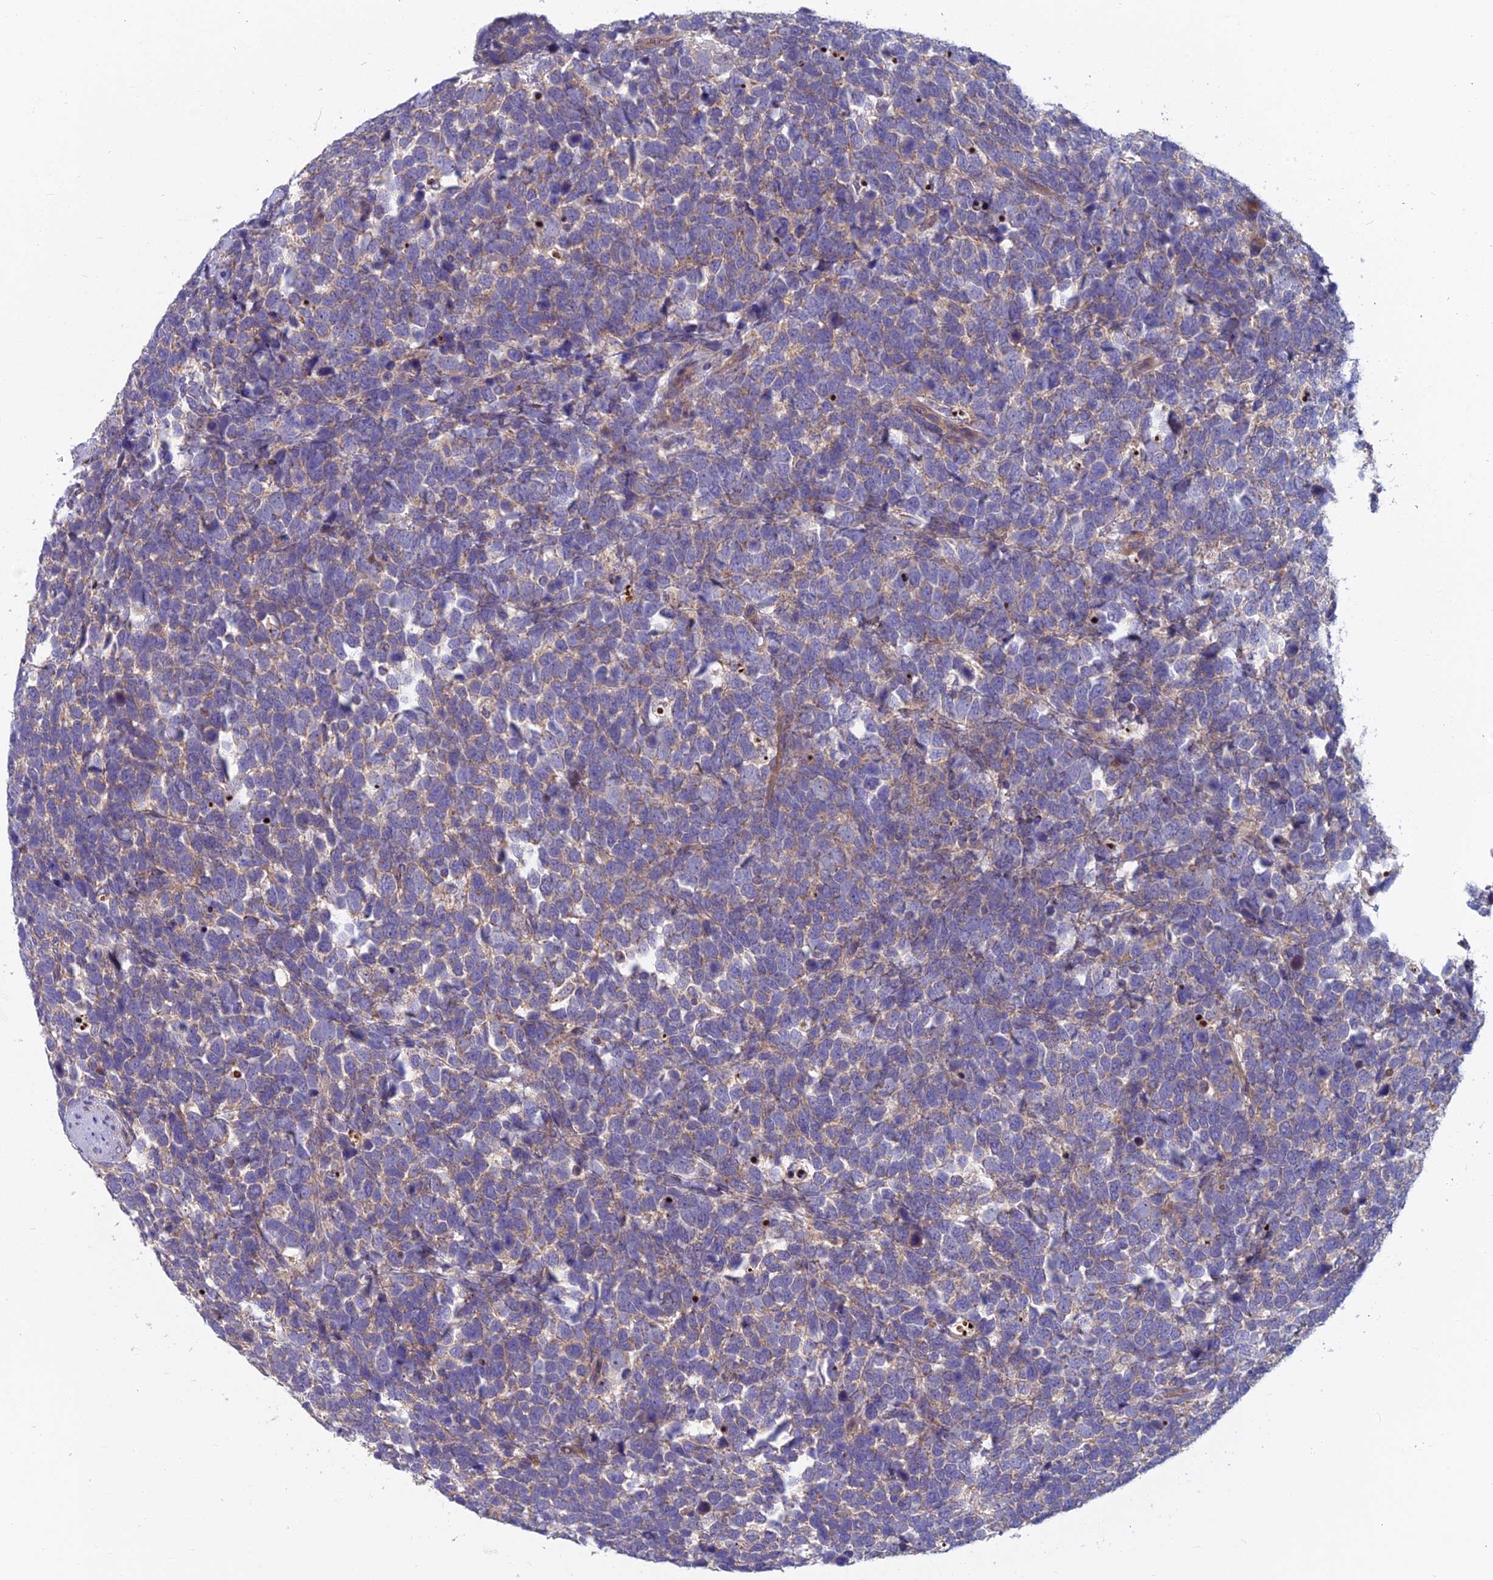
{"staining": {"intensity": "weak", "quantity": ">75%", "location": "cytoplasmic/membranous"}, "tissue": "urothelial cancer", "cell_type": "Tumor cells", "image_type": "cancer", "snomed": [{"axis": "morphology", "description": "Urothelial carcinoma, High grade"}, {"axis": "topography", "description": "Urinary bladder"}], "caption": "Protein staining demonstrates weak cytoplasmic/membranous staining in about >75% of tumor cells in urothelial cancer. The protein is shown in brown color, while the nuclei are stained blue.", "gene": "COX20", "patient": {"sex": "female", "age": 82}}